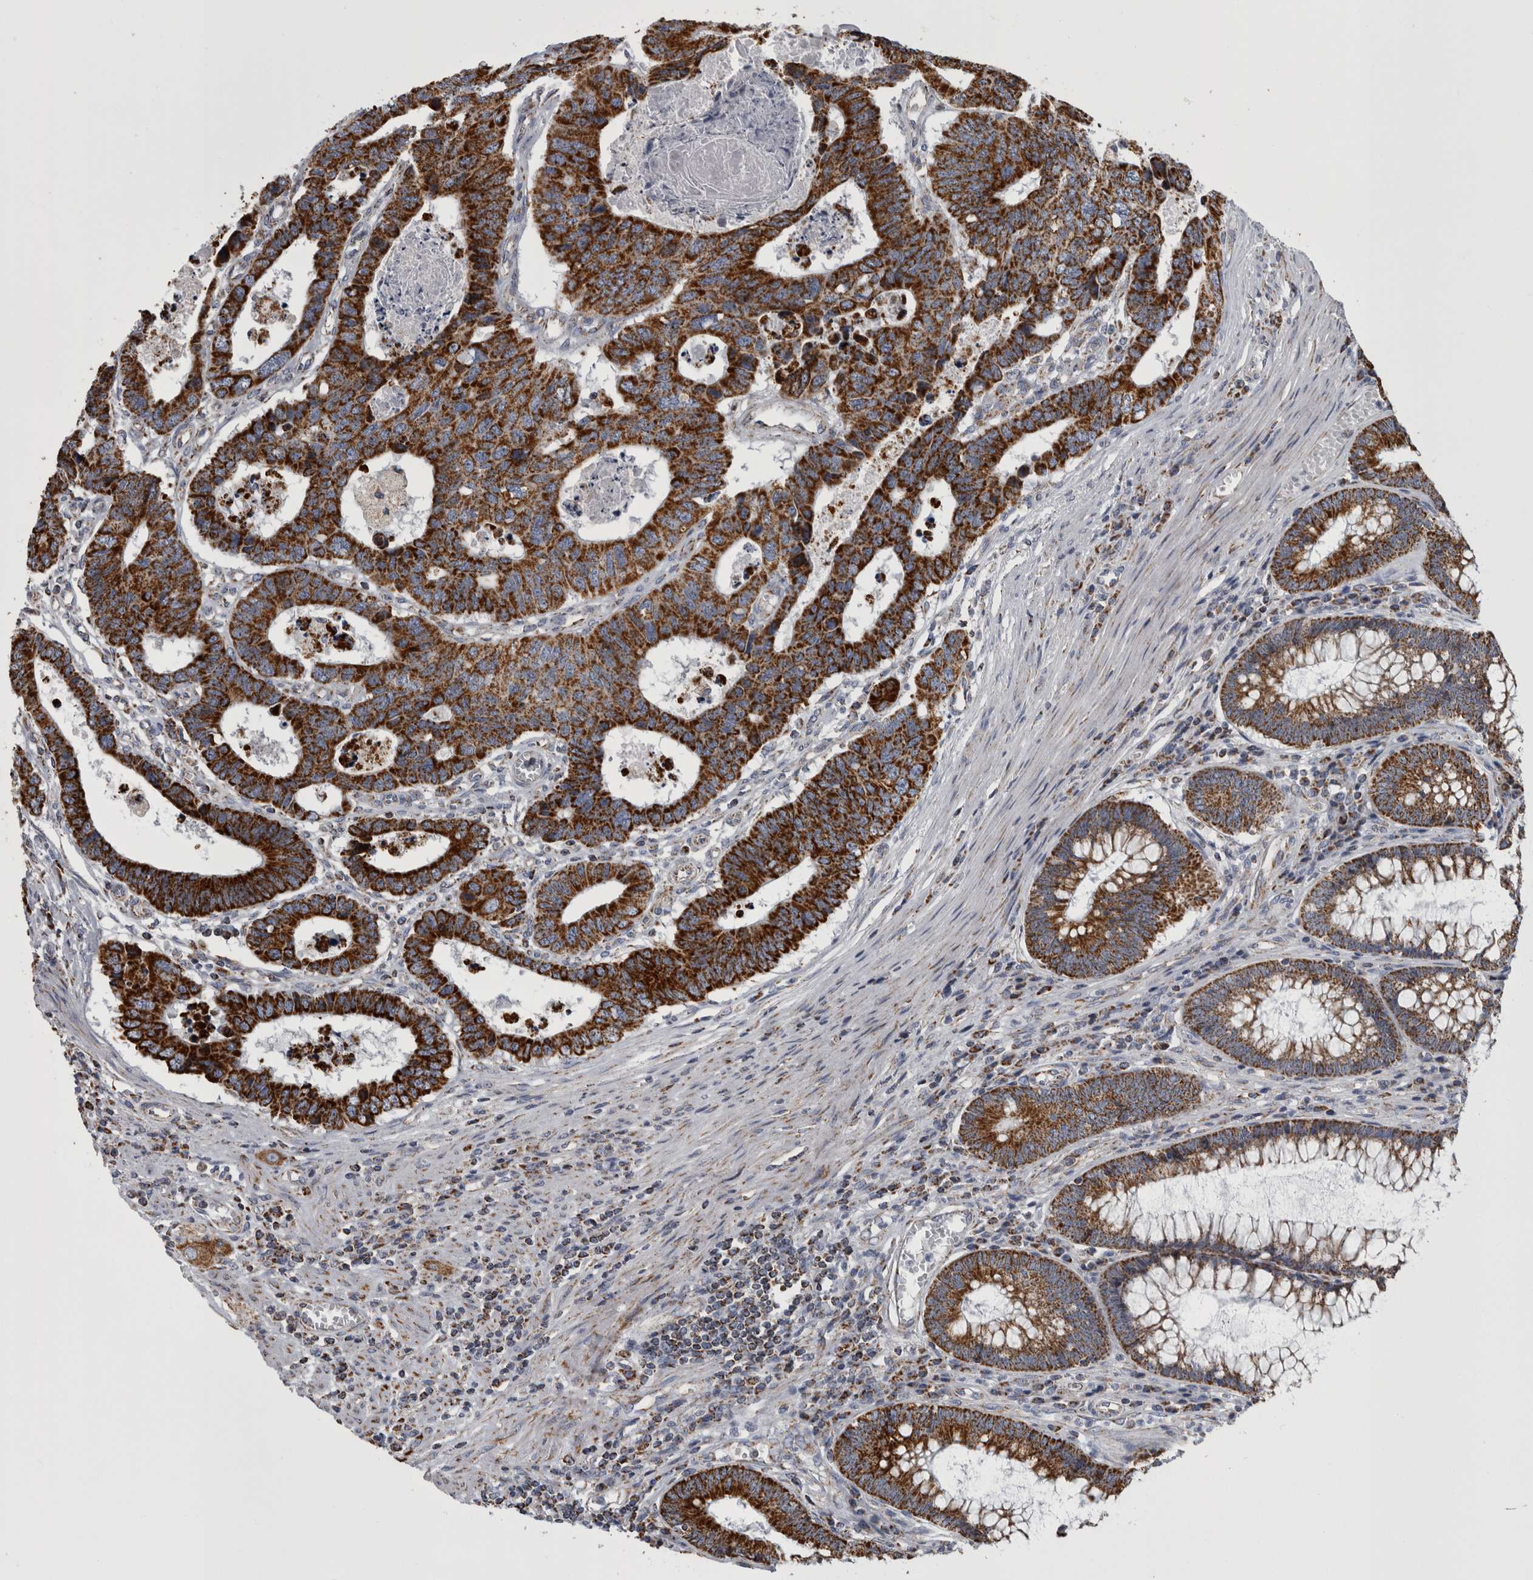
{"staining": {"intensity": "strong", "quantity": ">75%", "location": "cytoplasmic/membranous"}, "tissue": "colorectal cancer", "cell_type": "Tumor cells", "image_type": "cancer", "snomed": [{"axis": "morphology", "description": "Adenocarcinoma, NOS"}, {"axis": "topography", "description": "Rectum"}], "caption": "IHC histopathology image of human colorectal adenocarcinoma stained for a protein (brown), which exhibits high levels of strong cytoplasmic/membranous positivity in about >75% of tumor cells.", "gene": "MDH2", "patient": {"sex": "male", "age": 84}}